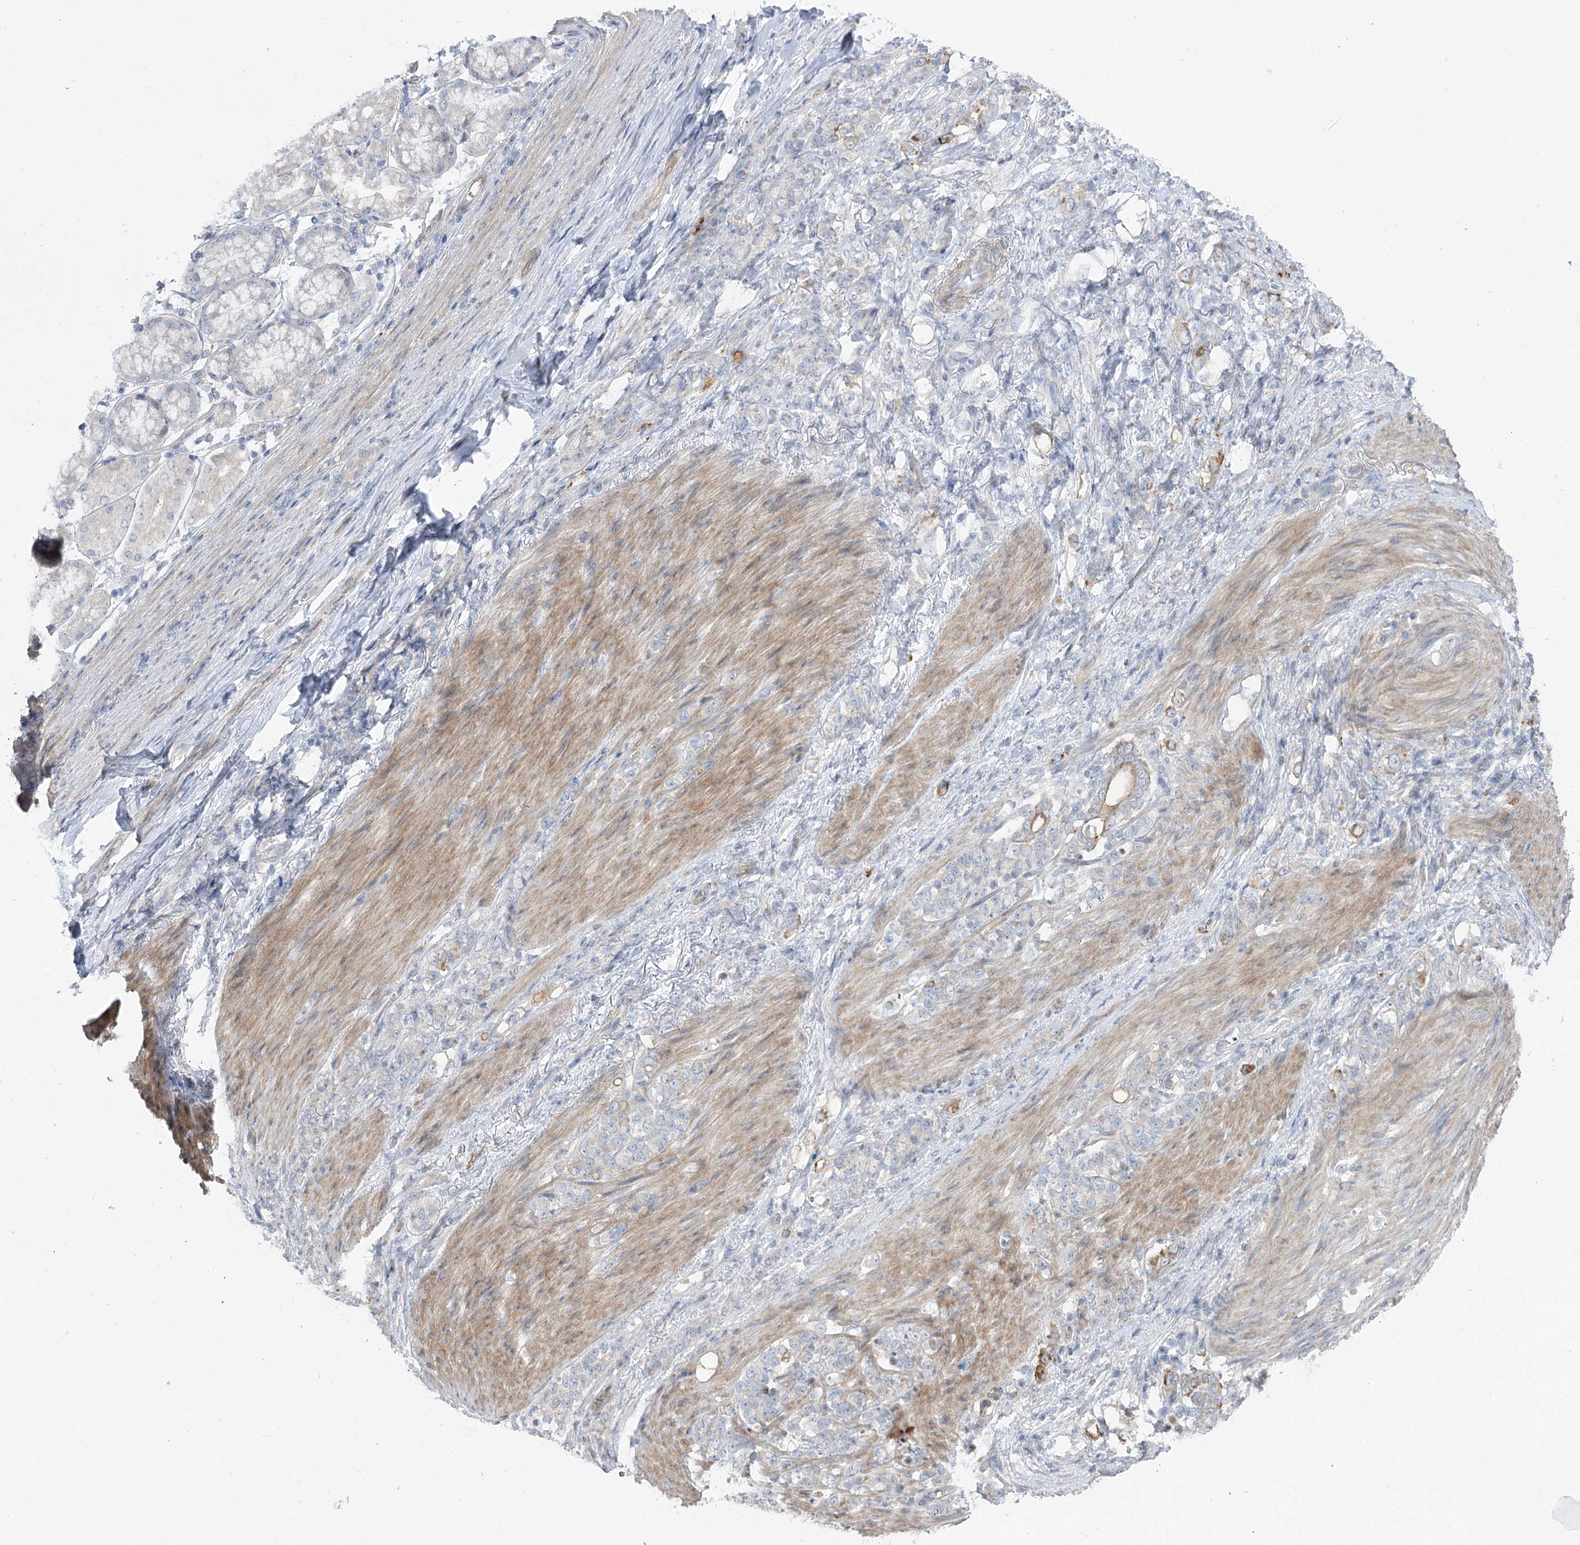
{"staining": {"intensity": "negative", "quantity": "none", "location": "none"}, "tissue": "stomach cancer", "cell_type": "Tumor cells", "image_type": "cancer", "snomed": [{"axis": "morphology", "description": "Adenocarcinoma, NOS"}, {"axis": "topography", "description": "Stomach"}], "caption": "DAB (3,3'-diaminobenzidine) immunohistochemical staining of human adenocarcinoma (stomach) displays no significant expression in tumor cells.", "gene": "SCN11A", "patient": {"sex": "female", "age": 79}}